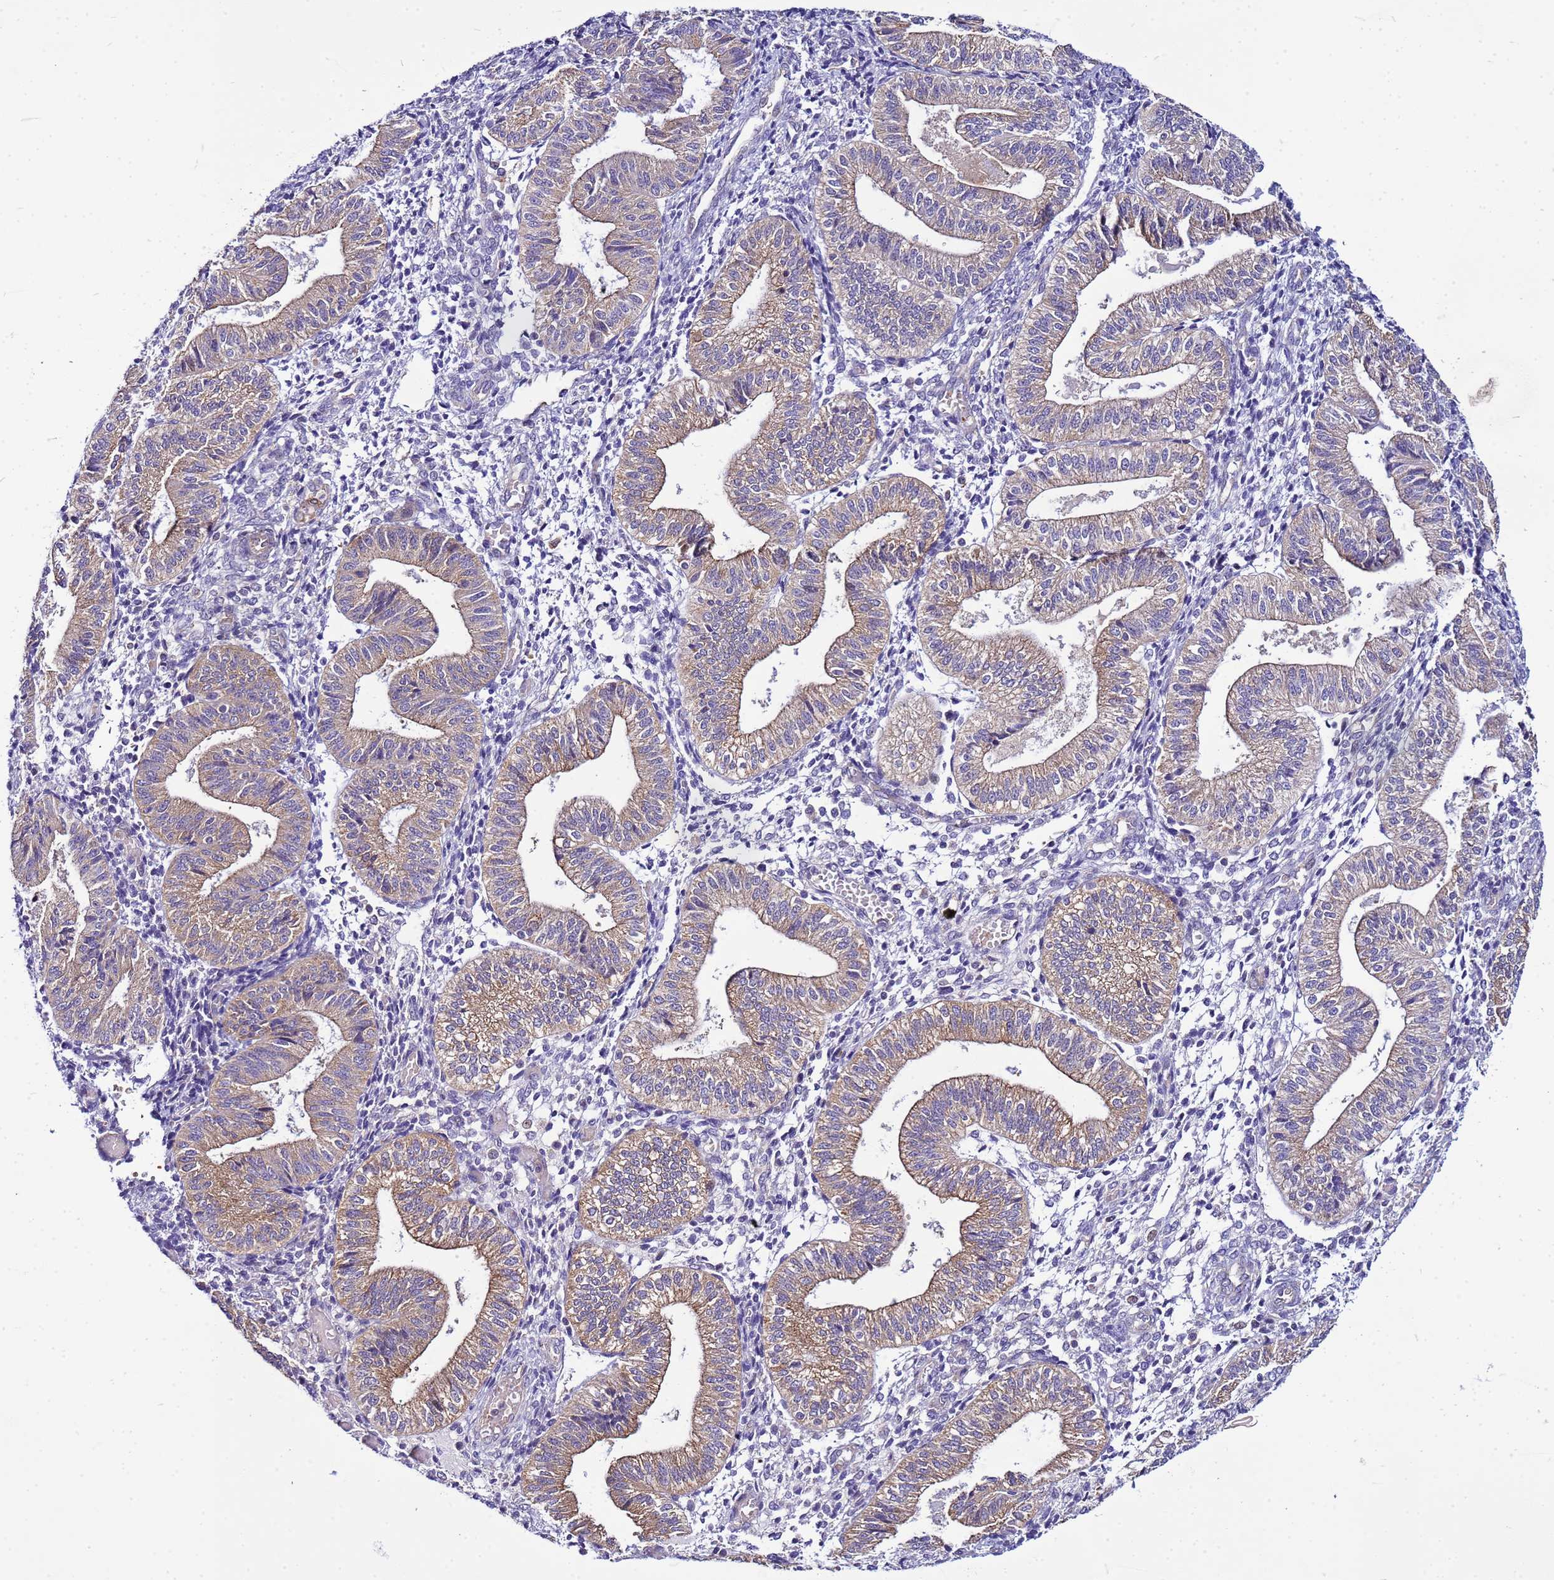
{"staining": {"intensity": "negative", "quantity": "none", "location": "none"}, "tissue": "endometrium", "cell_type": "Cells in endometrial stroma", "image_type": "normal", "snomed": [{"axis": "morphology", "description": "Normal tissue, NOS"}, {"axis": "topography", "description": "Endometrium"}], "caption": "High power microscopy image of an immunohistochemistry histopathology image of benign endometrium, revealing no significant positivity in cells in endometrial stroma. Nuclei are stained in blue.", "gene": "PKD1", "patient": {"sex": "female", "age": 34}}